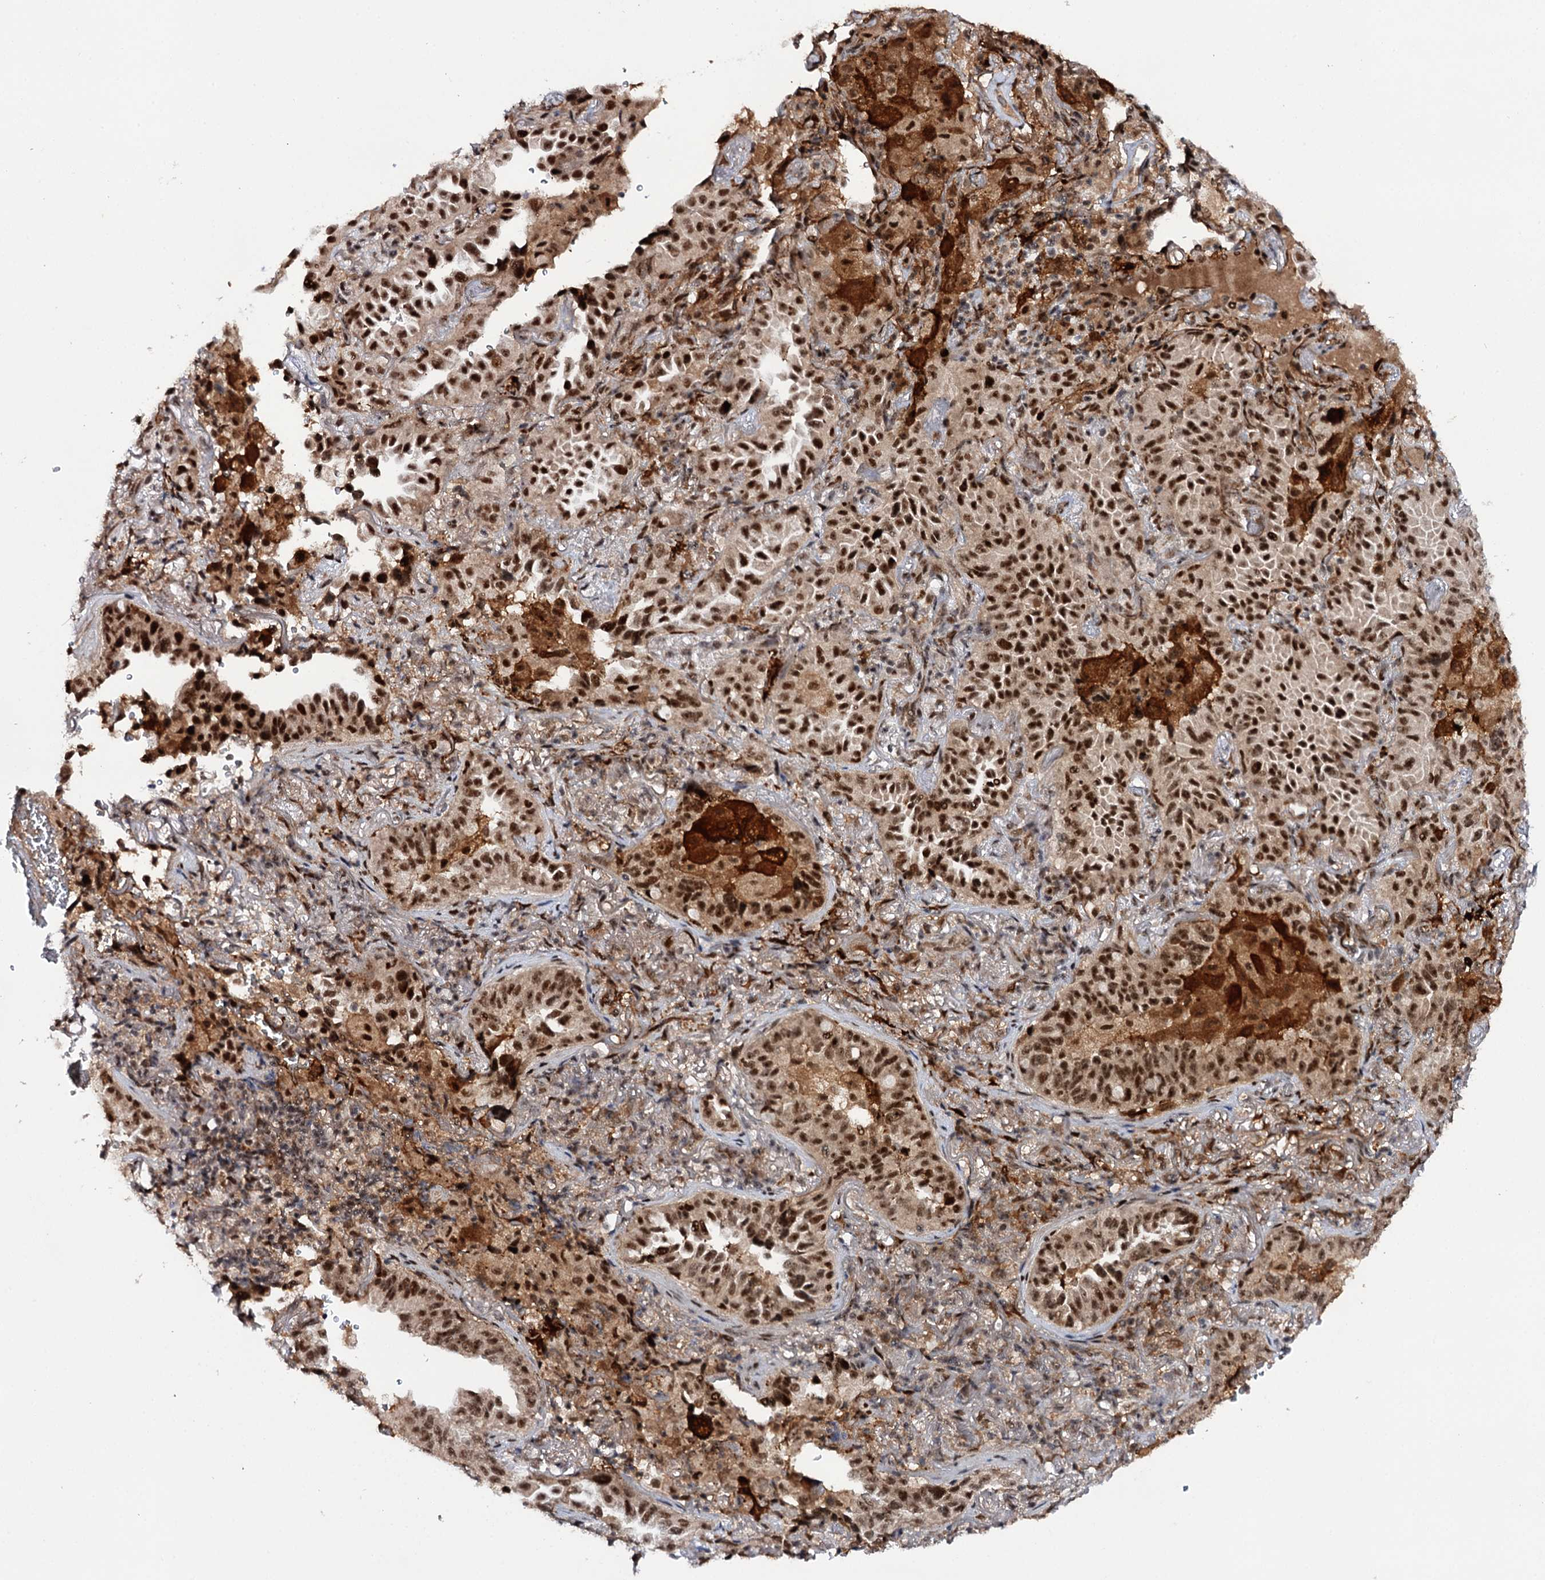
{"staining": {"intensity": "strong", "quantity": ">75%", "location": "nuclear"}, "tissue": "lung cancer", "cell_type": "Tumor cells", "image_type": "cancer", "snomed": [{"axis": "morphology", "description": "Adenocarcinoma, NOS"}, {"axis": "topography", "description": "Lung"}], "caption": "Approximately >75% of tumor cells in human lung cancer (adenocarcinoma) show strong nuclear protein positivity as visualized by brown immunohistochemical staining.", "gene": "BUD13", "patient": {"sex": "female", "age": 69}}